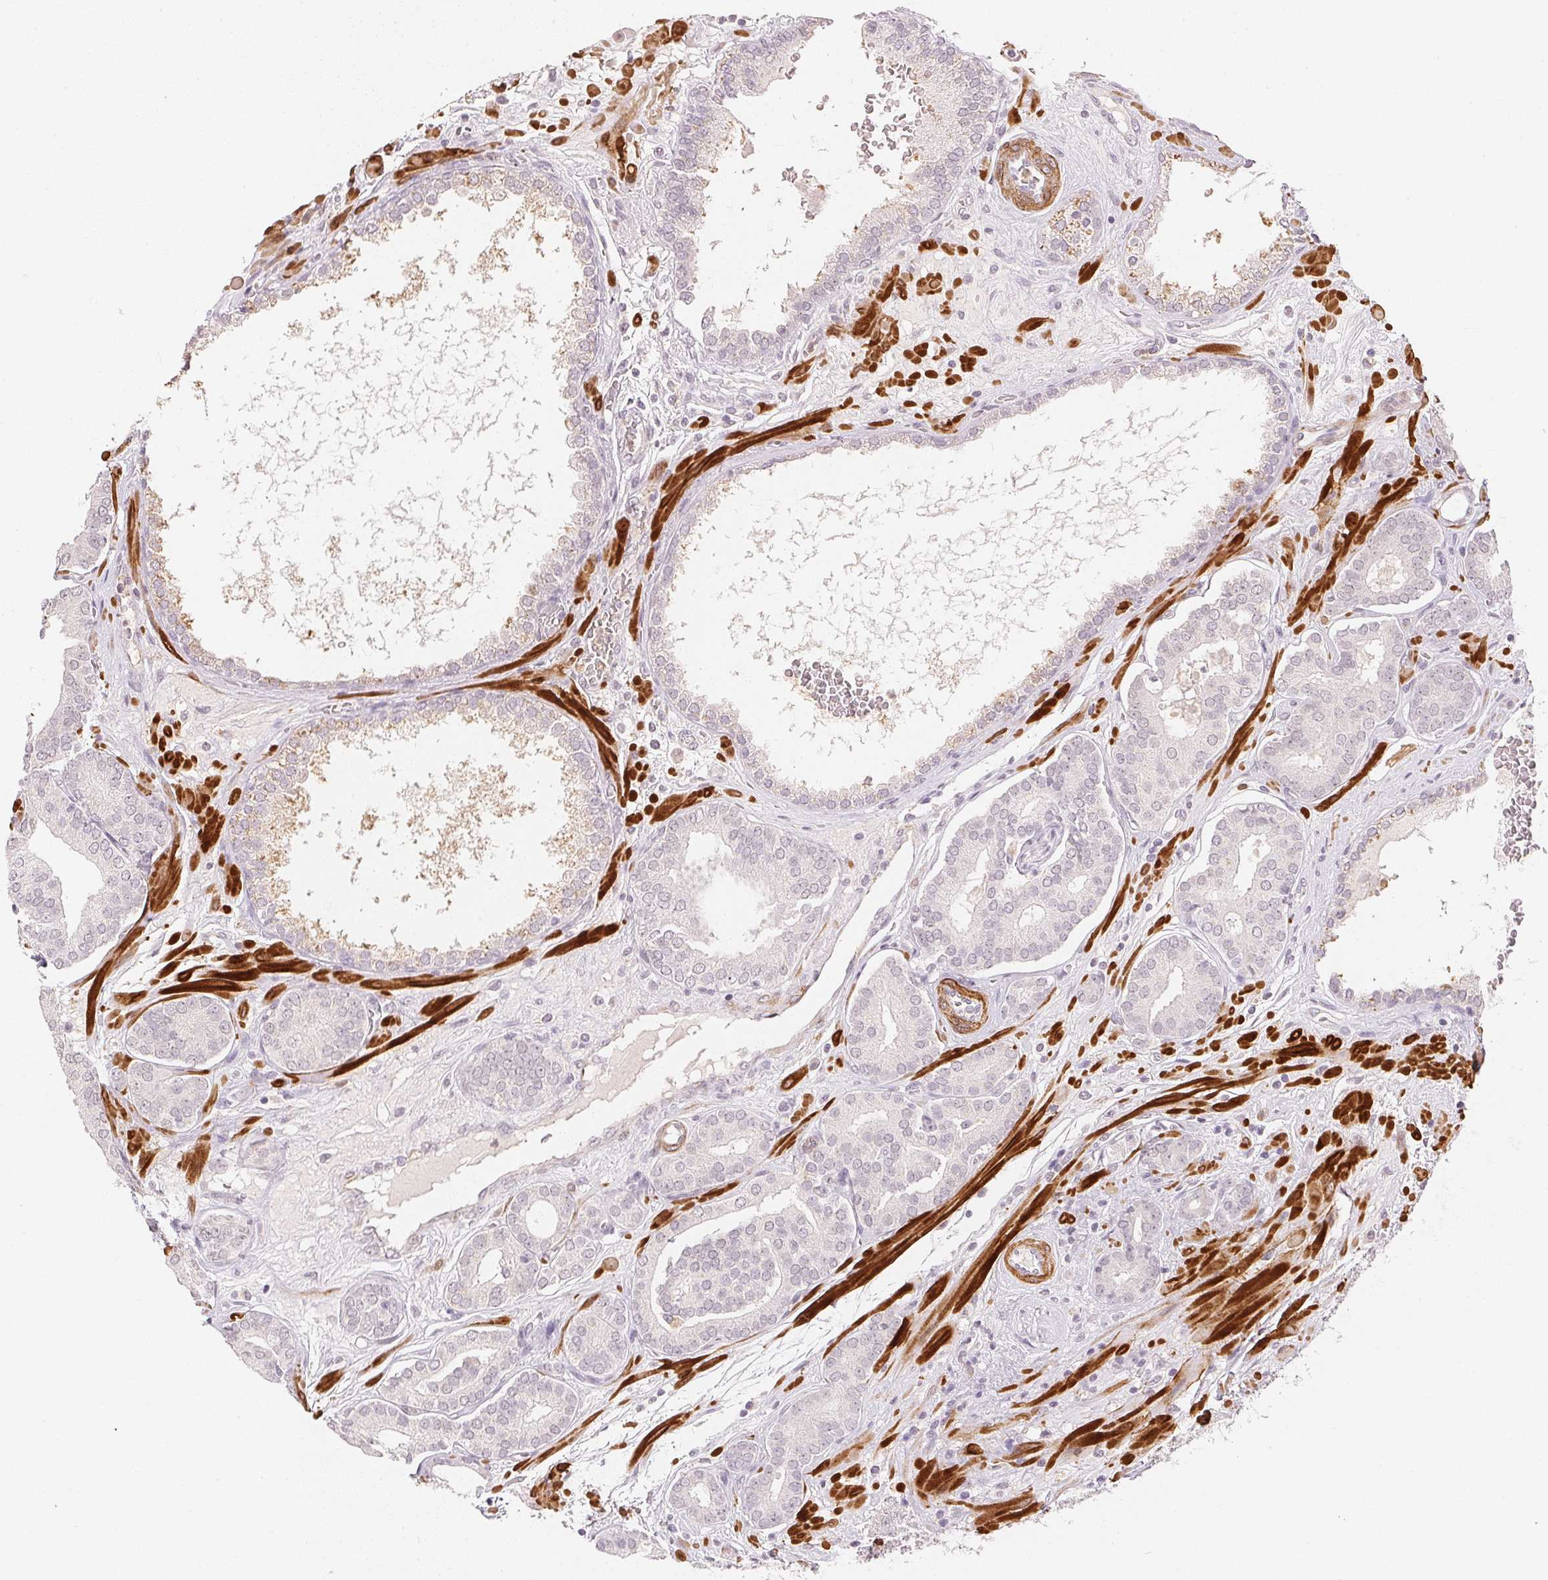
{"staining": {"intensity": "negative", "quantity": "none", "location": "none"}, "tissue": "prostate cancer", "cell_type": "Tumor cells", "image_type": "cancer", "snomed": [{"axis": "morphology", "description": "Adenocarcinoma, High grade"}, {"axis": "topography", "description": "Prostate"}], "caption": "High magnification brightfield microscopy of prostate adenocarcinoma (high-grade) stained with DAB (brown) and counterstained with hematoxylin (blue): tumor cells show no significant expression.", "gene": "SMTN", "patient": {"sex": "male", "age": 66}}